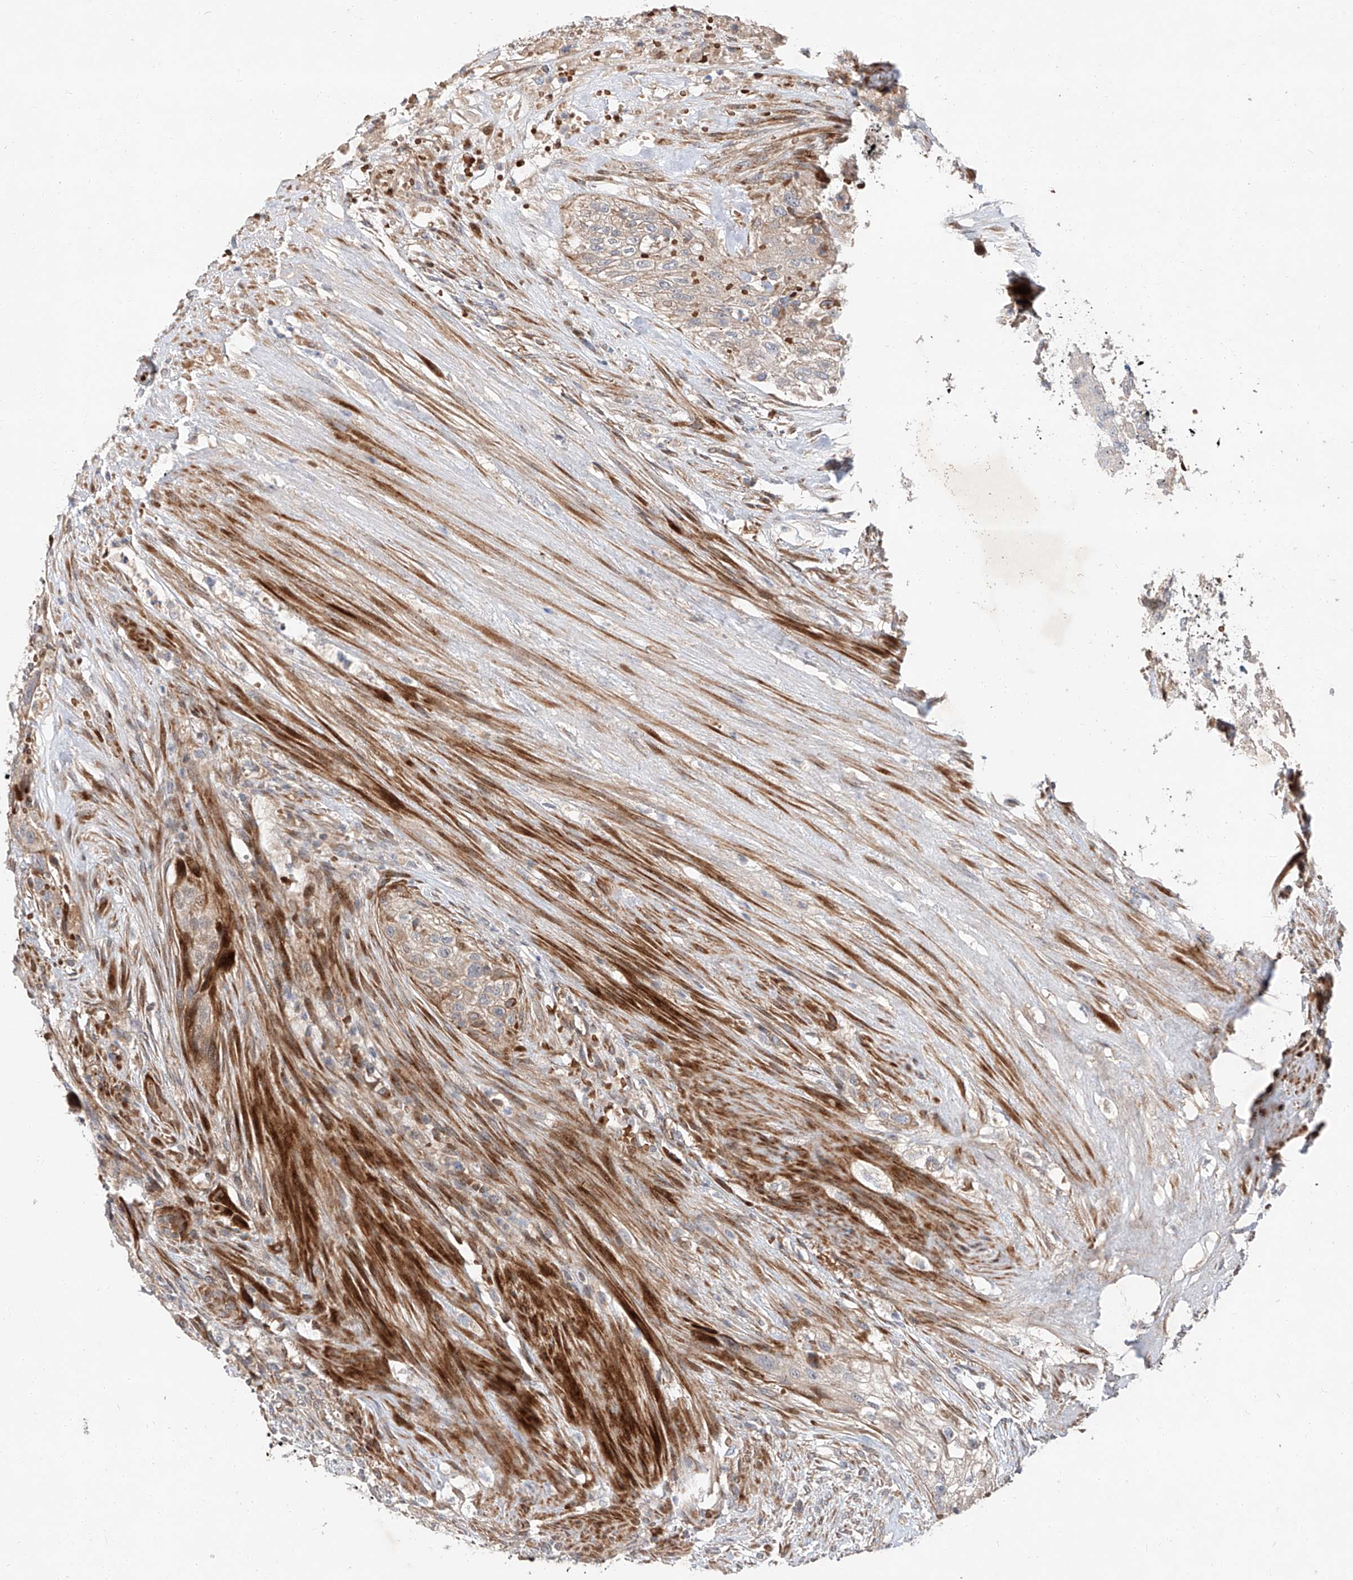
{"staining": {"intensity": "weak", "quantity": "<25%", "location": "cytoplasmic/membranous"}, "tissue": "urothelial cancer", "cell_type": "Tumor cells", "image_type": "cancer", "snomed": [{"axis": "morphology", "description": "Urothelial carcinoma, High grade"}, {"axis": "topography", "description": "Urinary bladder"}], "caption": "Immunohistochemistry image of human urothelial cancer stained for a protein (brown), which exhibits no positivity in tumor cells.", "gene": "USF3", "patient": {"sex": "male", "age": 35}}